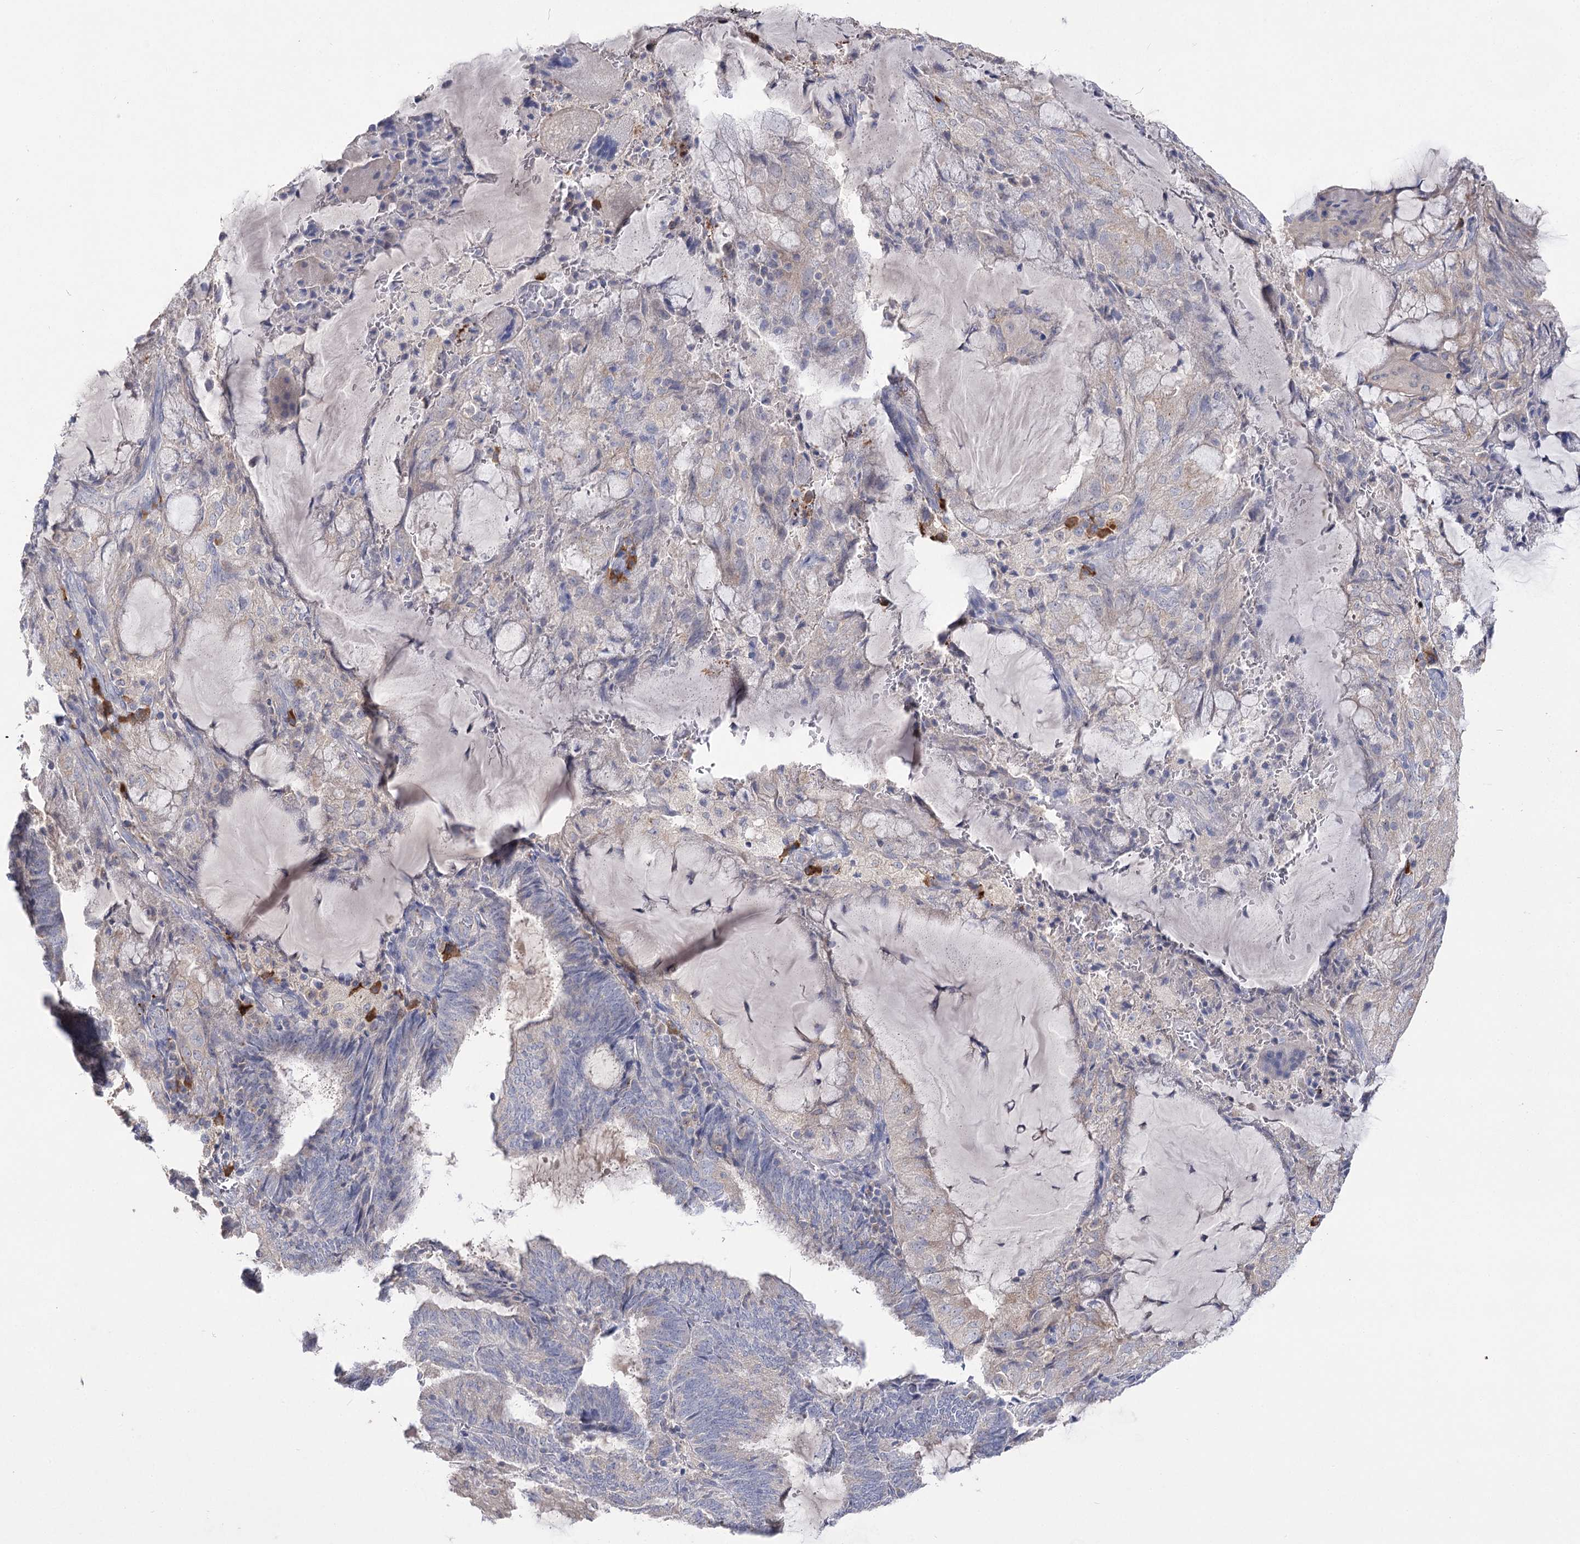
{"staining": {"intensity": "negative", "quantity": "none", "location": "none"}, "tissue": "endometrial cancer", "cell_type": "Tumor cells", "image_type": "cancer", "snomed": [{"axis": "morphology", "description": "Adenocarcinoma, NOS"}, {"axis": "topography", "description": "Endometrium"}], "caption": "DAB (3,3'-diaminobenzidine) immunohistochemical staining of human endometrial cancer (adenocarcinoma) exhibits no significant expression in tumor cells.", "gene": "IL1RAP", "patient": {"sex": "female", "age": 81}}